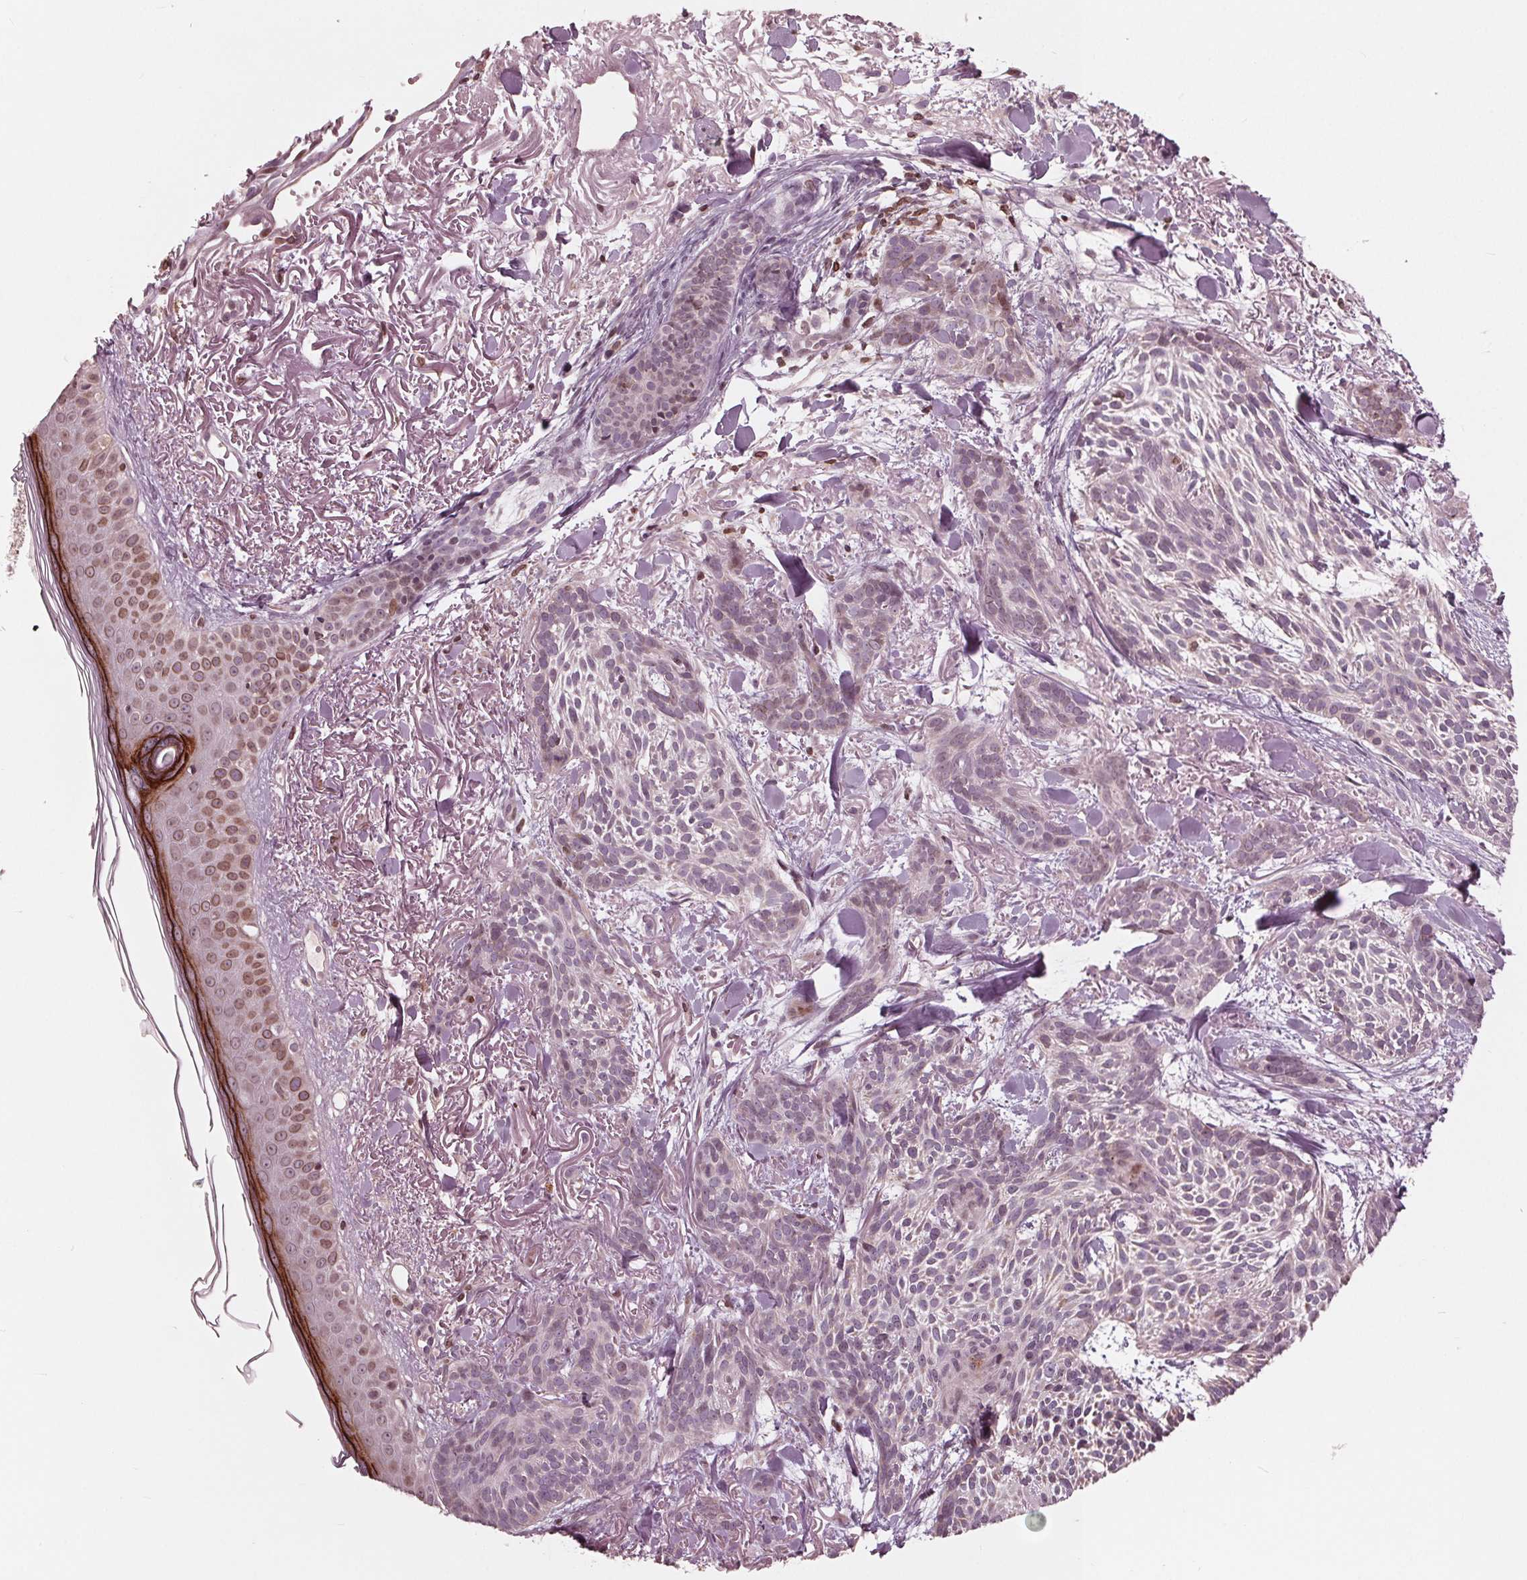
{"staining": {"intensity": "negative", "quantity": "none", "location": "none"}, "tissue": "skin cancer", "cell_type": "Tumor cells", "image_type": "cancer", "snomed": [{"axis": "morphology", "description": "Basal cell carcinoma"}, {"axis": "topography", "description": "Skin"}], "caption": "This is a image of IHC staining of skin cancer, which shows no positivity in tumor cells. The staining is performed using DAB brown chromogen with nuclei counter-stained in using hematoxylin.", "gene": "NUP210", "patient": {"sex": "female", "age": 78}}